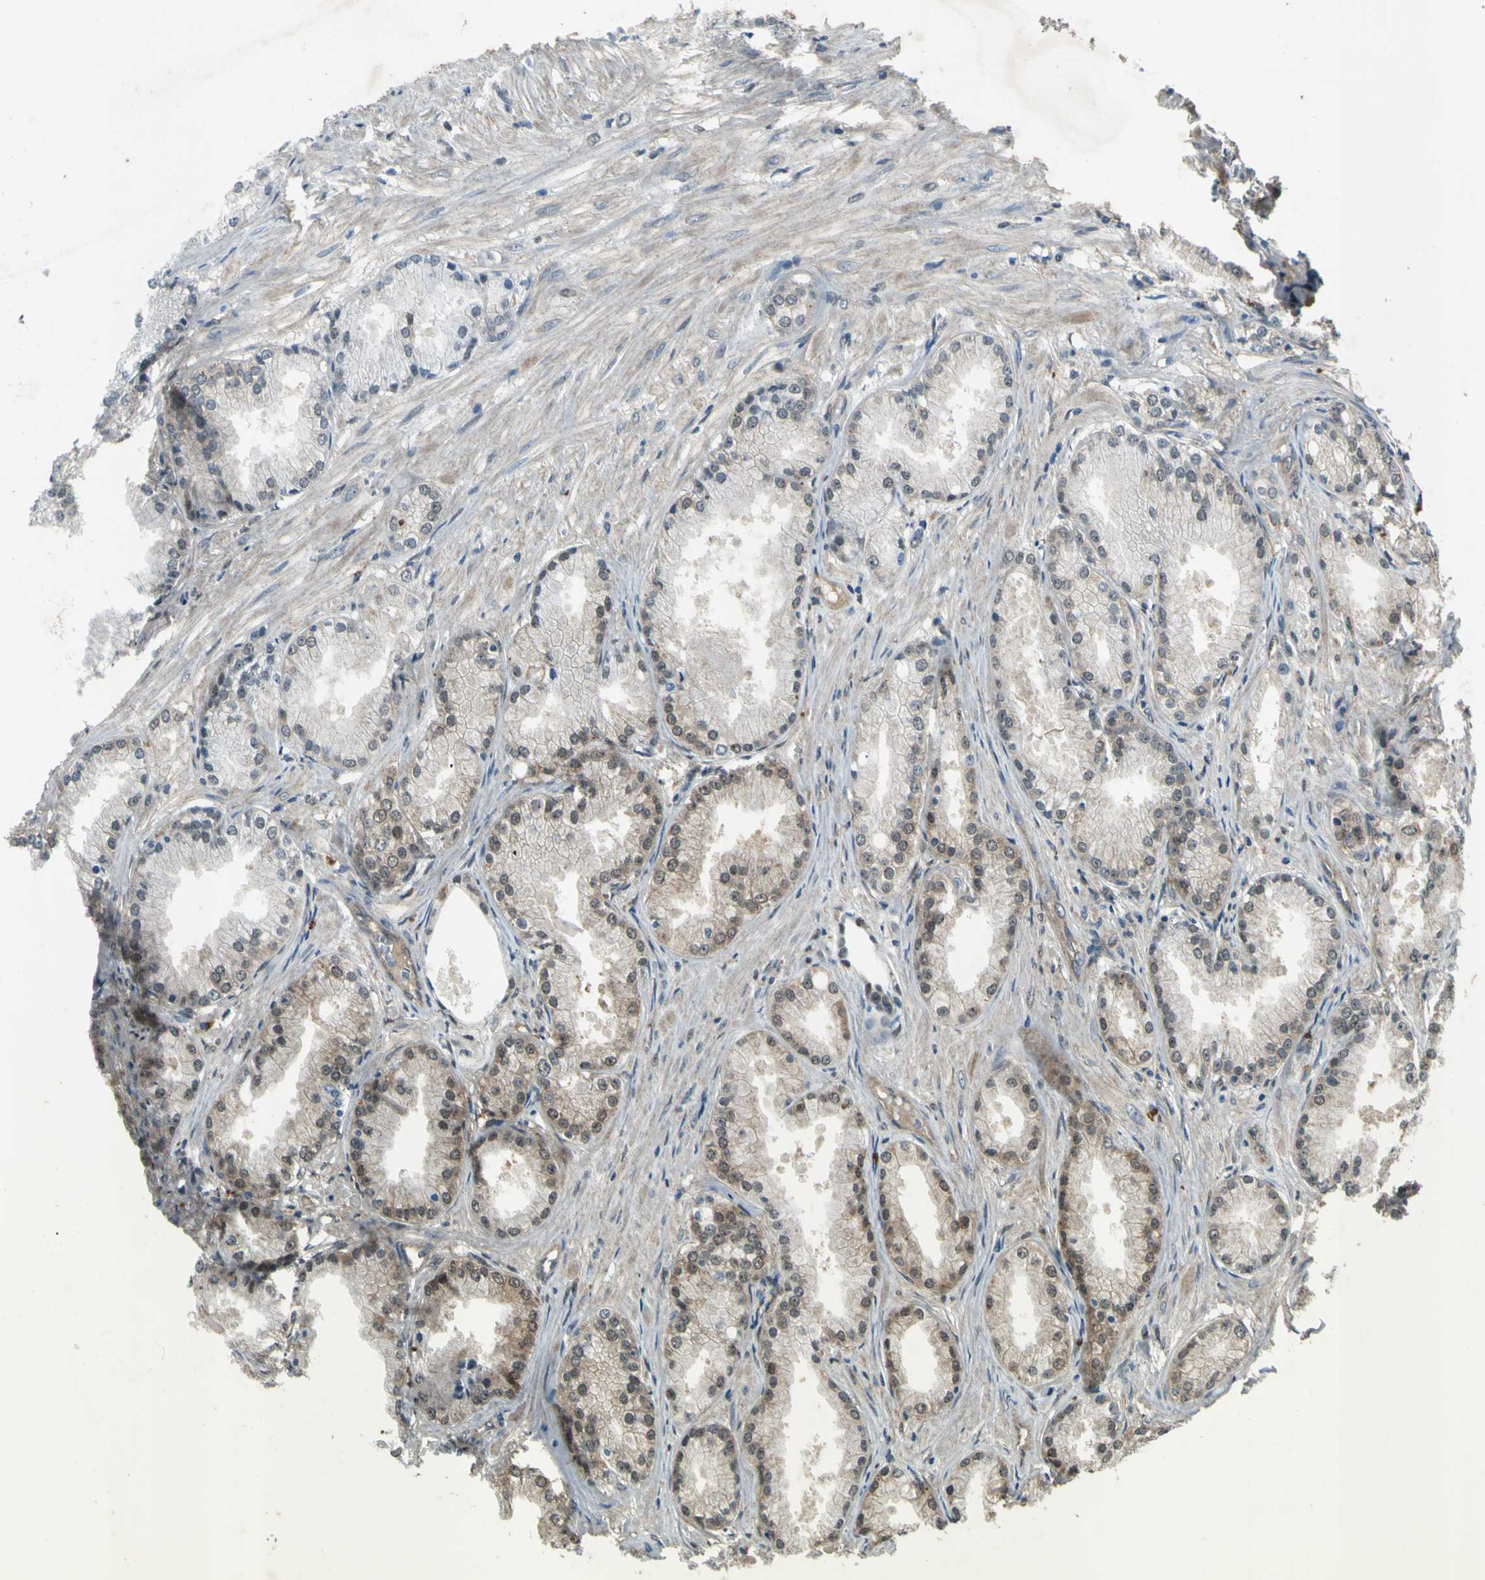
{"staining": {"intensity": "moderate", "quantity": ">75%", "location": "cytoplasmic/membranous,nuclear"}, "tissue": "prostate cancer", "cell_type": "Tumor cells", "image_type": "cancer", "snomed": [{"axis": "morphology", "description": "Adenocarcinoma, Low grade"}, {"axis": "topography", "description": "Prostate"}], "caption": "DAB immunohistochemical staining of prostate cancer shows moderate cytoplasmic/membranous and nuclear protein expression in approximately >75% of tumor cells.", "gene": "PSMD5", "patient": {"sex": "male", "age": 72}}